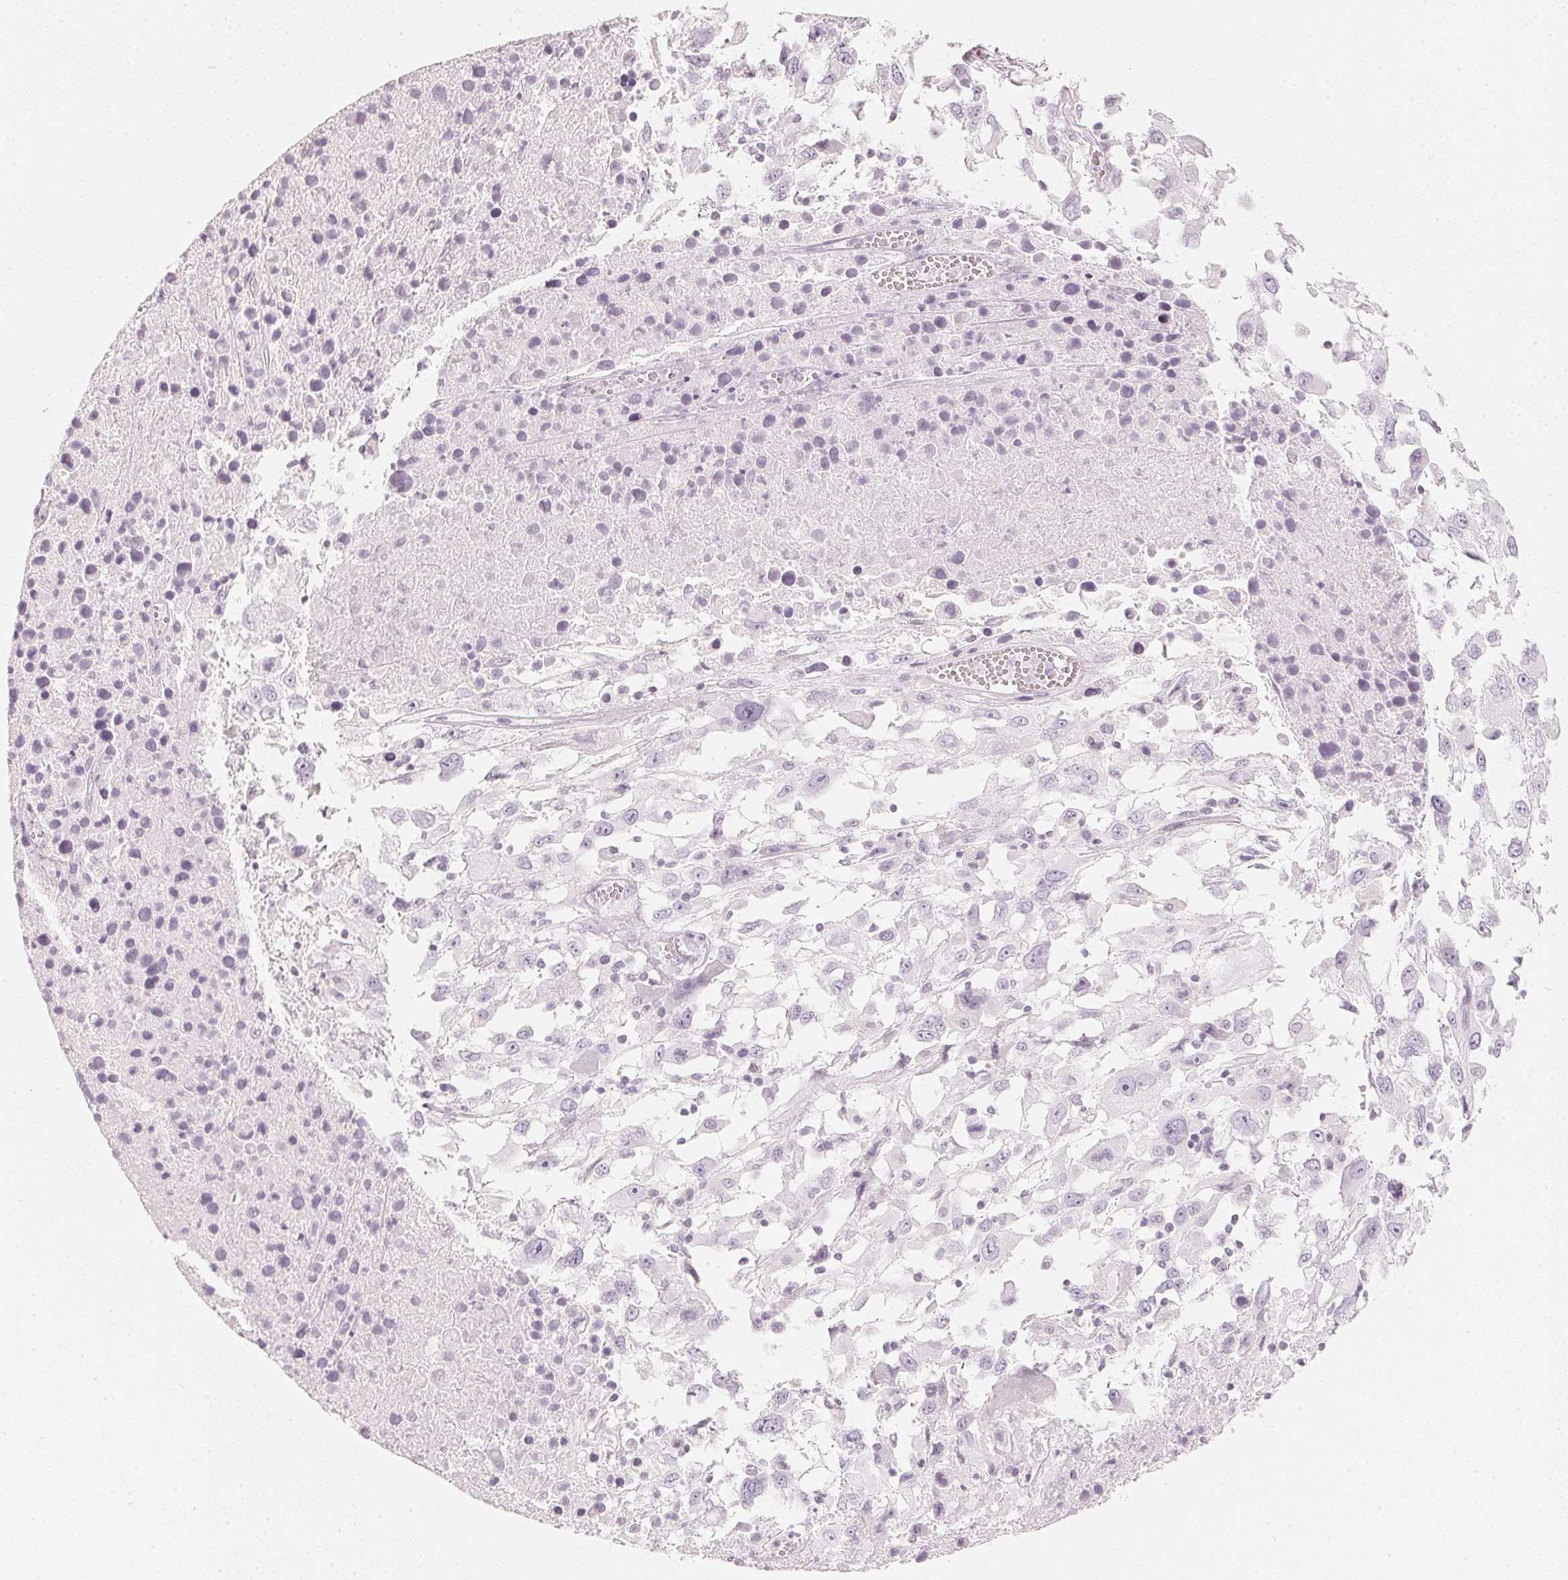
{"staining": {"intensity": "negative", "quantity": "none", "location": "none"}, "tissue": "melanoma", "cell_type": "Tumor cells", "image_type": "cancer", "snomed": [{"axis": "morphology", "description": "Malignant melanoma, Metastatic site"}, {"axis": "topography", "description": "Soft tissue"}], "caption": "IHC histopathology image of human melanoma stained for a protein (brown), which displays no staining in tumor cells. (Immunohistochemistry, brightfield microscopy, high magnification).", "gene": "SLC22A8", "patient": {"sex": "male", "age": 50}}